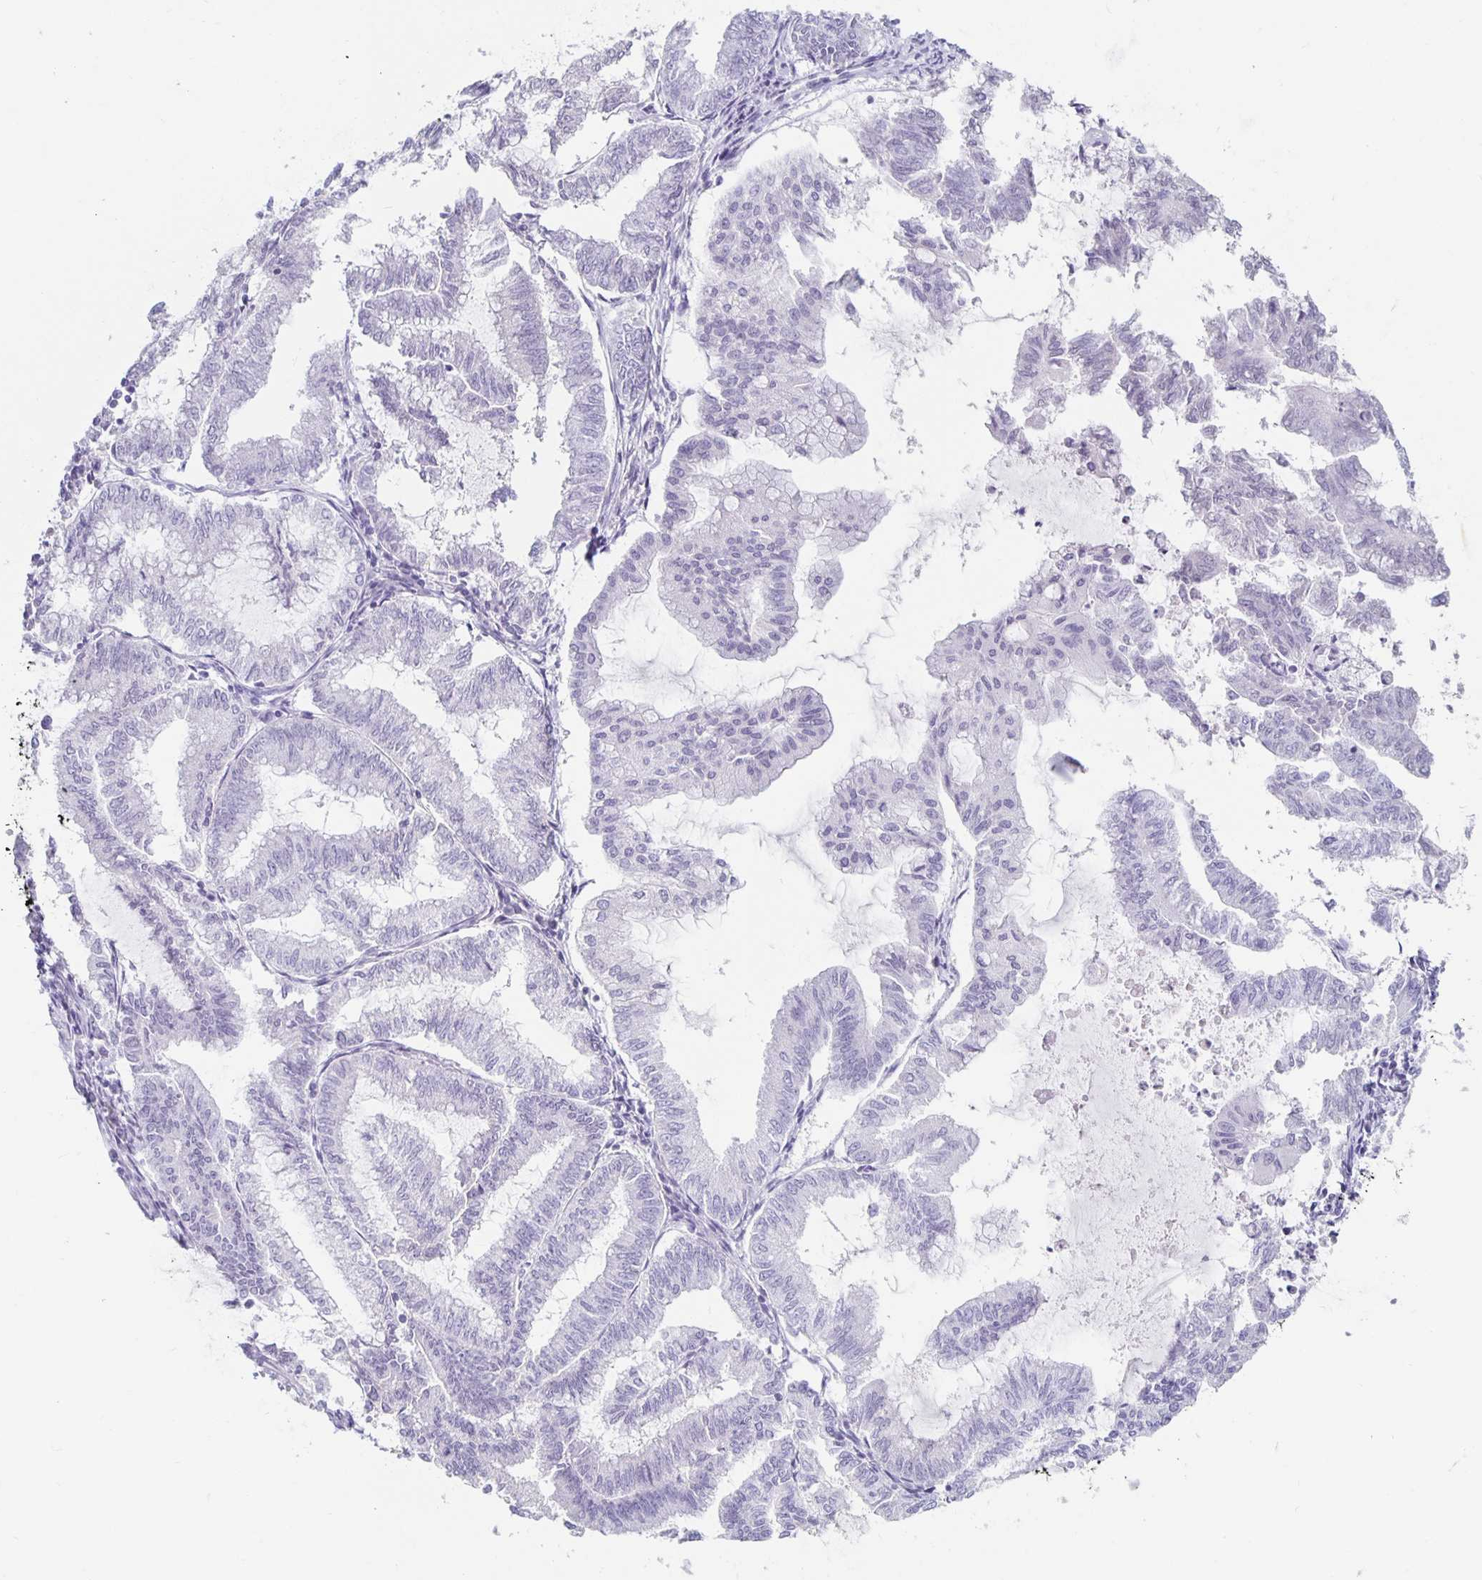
{"staining": {"intensity": "negative", "quantity": "none", "location": "none"}, "tissue": "endometrial cancer", "cell_type": "Tumor cells", "image_type": "cancer", "snomed": [{"axis": "morphology", "description": "Adenocarcinoma, NOS"}, {"axis": "topography", "description": "Endometrium"}], "caption": "Immunohistochemistry (IHC) photomicrograph of human endometrial adenocarcinoma stained for a protein (brown), which displays no positivity in tumor cells.", "gene": "KCNQ2", "patient": {"sex": "female", "age": 79}}